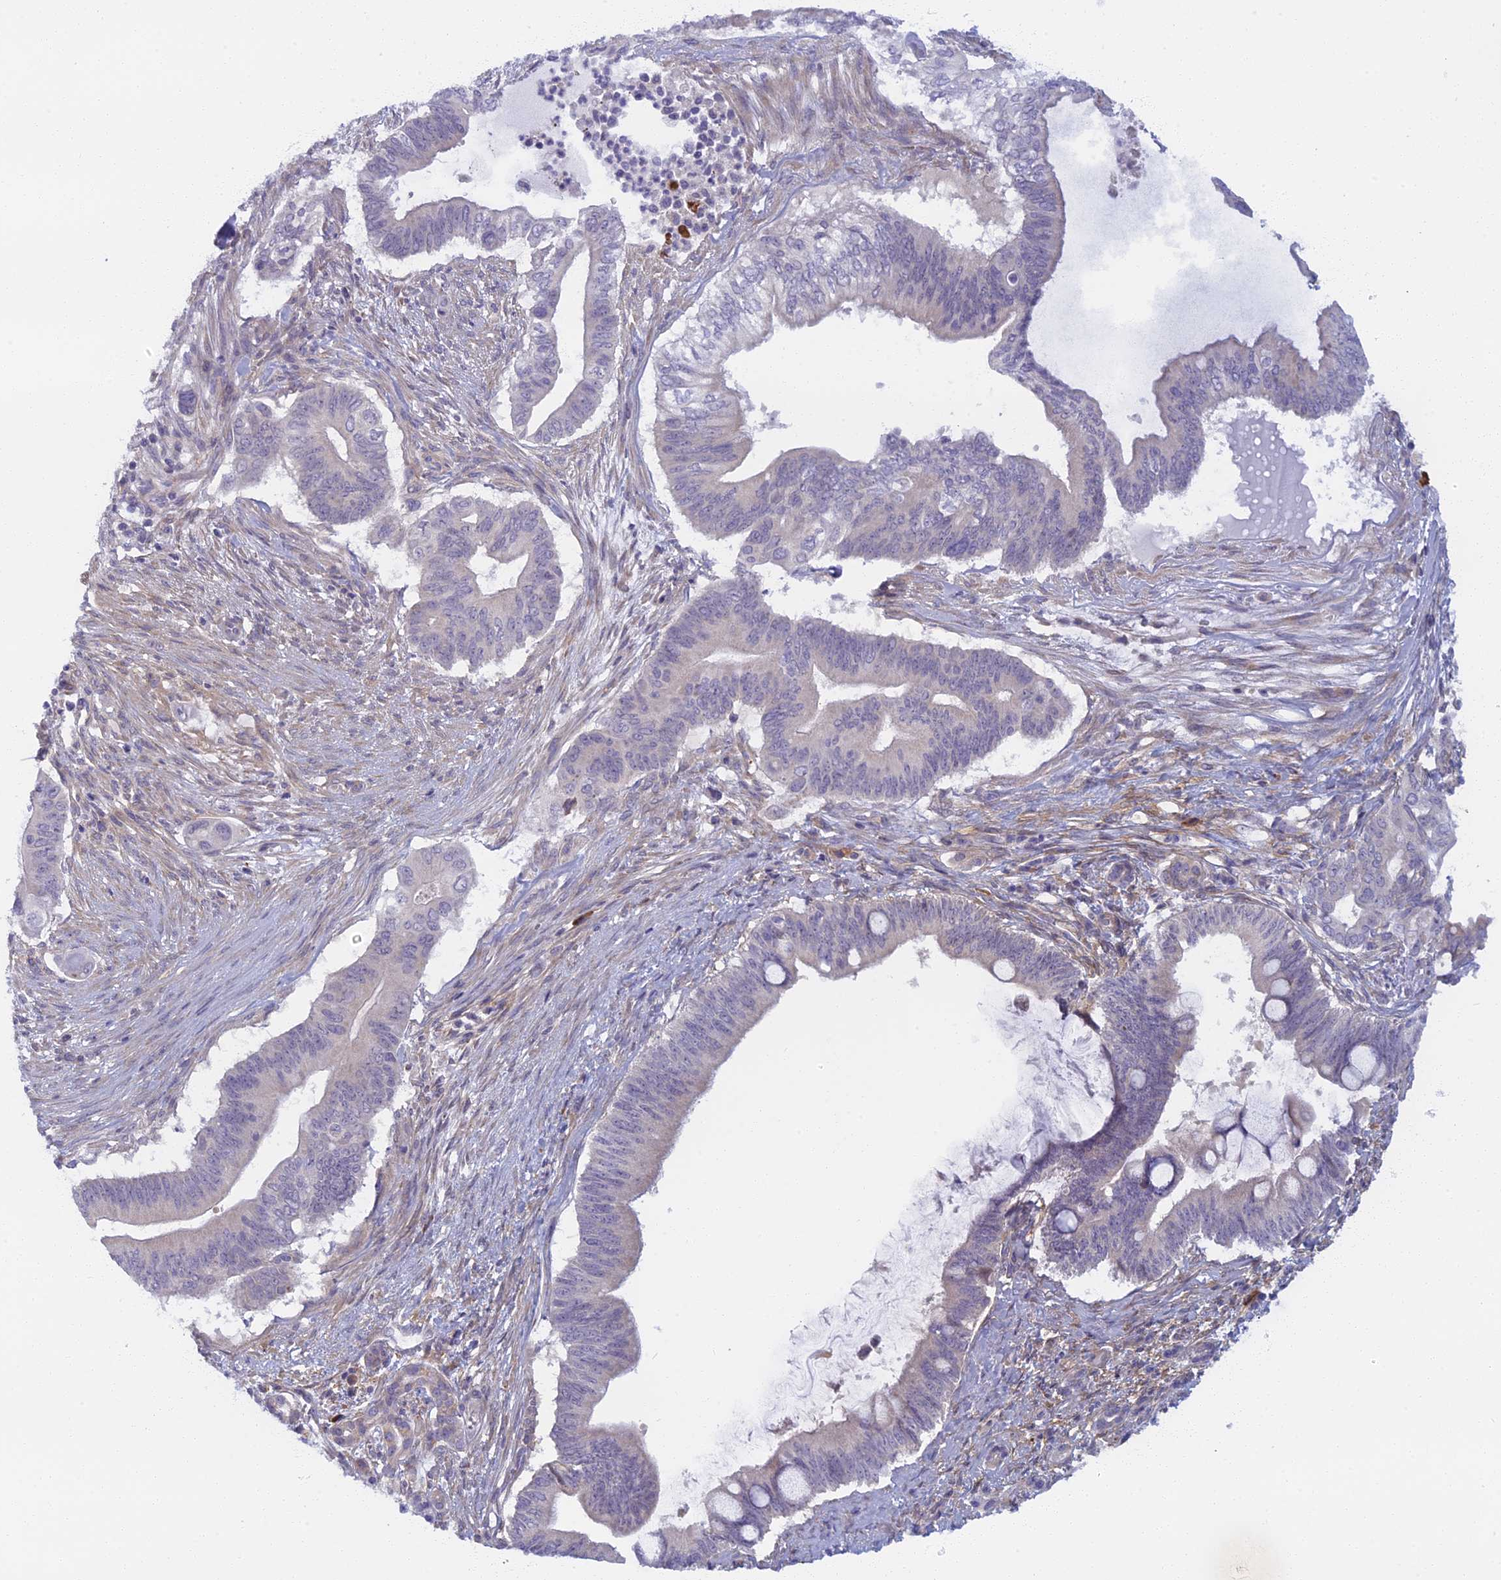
{"staining": {"intensity": "negative", "quantity": "none", "location": "none"}, "tissue": "pancreatic cancer", "cell_type": "Tumor cells", "image_type": "cancer", "snomed": [{"axis": "morphology", "description": "Adenocarcinoma, NOS"}, {"axis": "topography", "description": "Pancreas"}], "caption": "Pancreatic cancer stained for a protein using immunohistochemistry exhibits no positivity tumor cells.", "gene": "DDX51", "patient": {"sex": "male", "age": 68}}